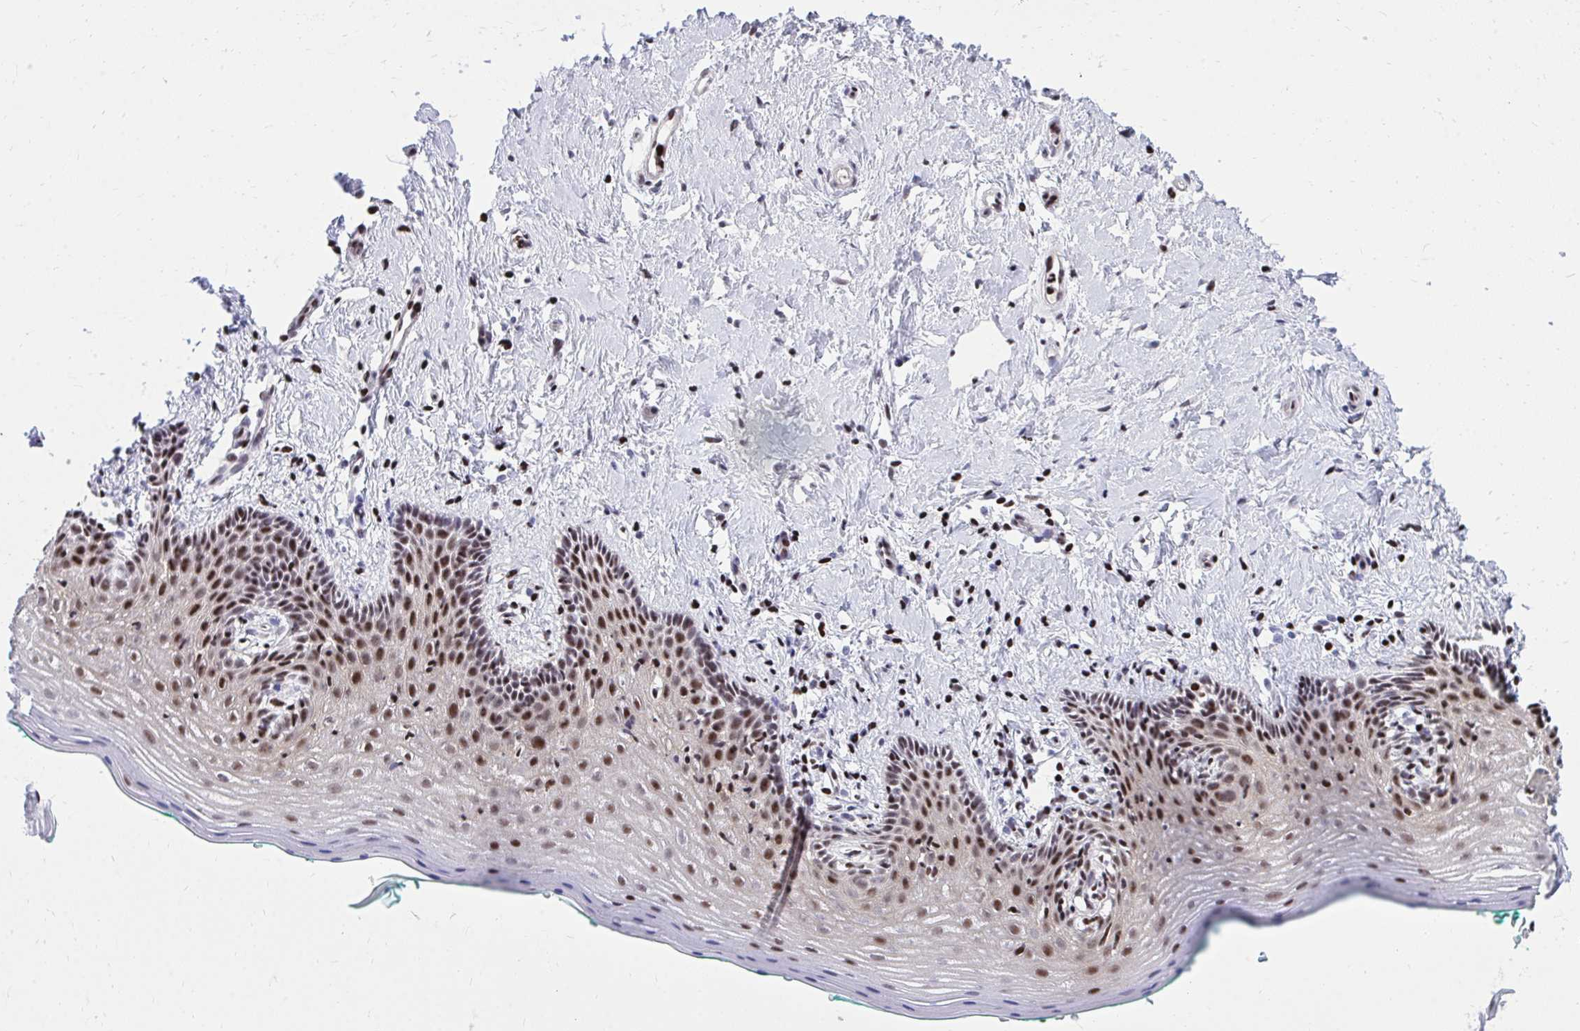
{"staining": {"intensity": "moderate", "quantity": "25%-75%", "location": "nuclear"}, "tissue": "vagina", "cell_type": "Squamous epithelial cells", "image_type": "normal", "snomed": [{"axis": "morphology", "description": "Normal tissue, NOS"}, {"axis": "topography", "description": "Vagina"}], "caption": "Immunohistochemical staining of benign human vagina exhibits moderate nuclear protein staining in about 25%-75% of squamous epithelial cells. The protein is stained brown, and the nuclei are stained in blue (DAB (3,3'-diaminobenzidine) IHC with brightfield microscopy, high magnification).", "gene": "C14orf39", "patient": {"sex": "female", "age": 42}}